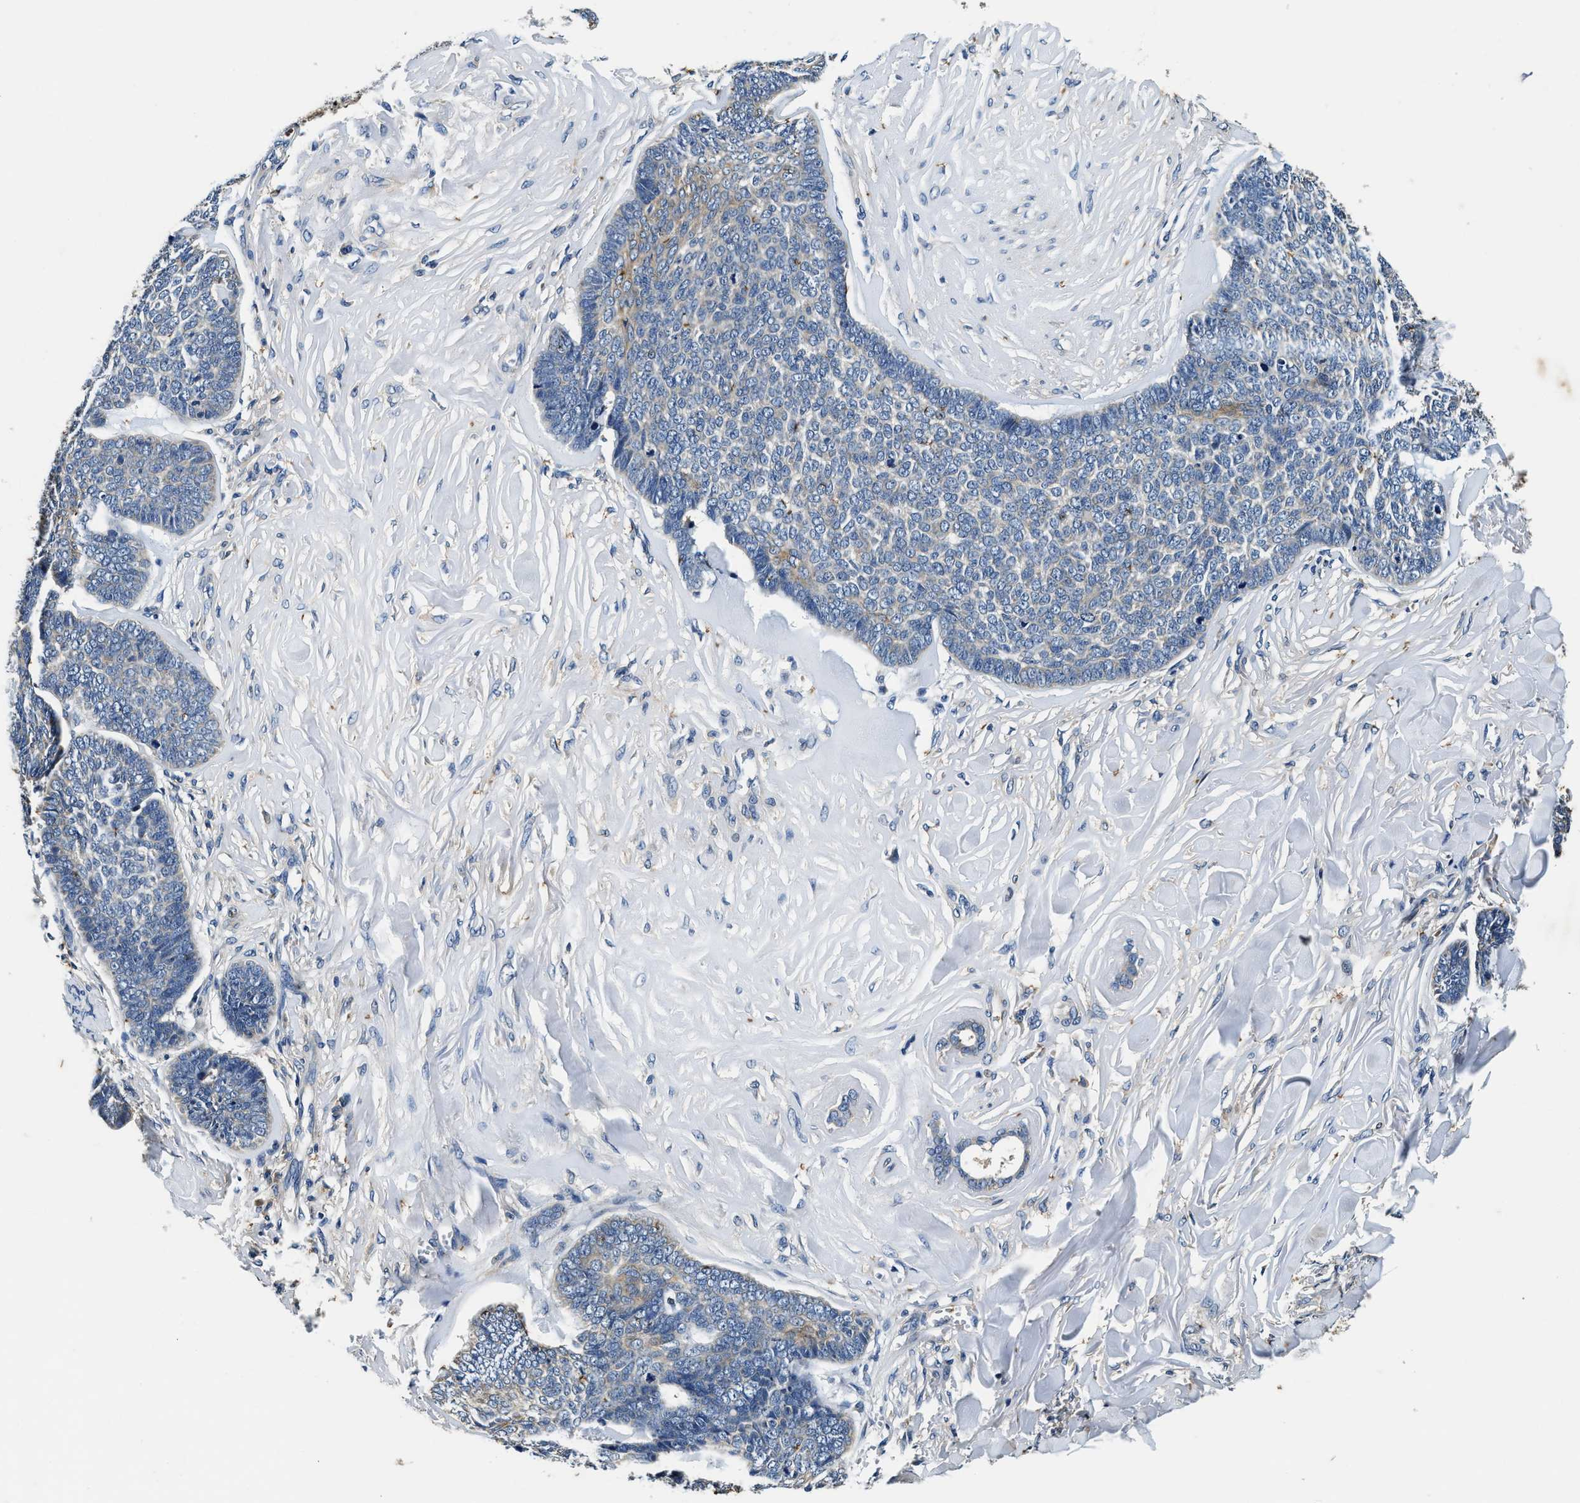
{"staining": {"intensity": "negative", "quantity": "none", "location": "none"}, "tissue": "skin cancer", "cell_type": "Tumor cells", "image_type": "cancer", "snomed": [{"axis": "morphology", "description": "Basal cell carcinoma"}, {"axis": "topography", "description": "Skin"}], "caption": "DAB immunohistochemical staining of human basal cell carcinoma (skin) shows no significant staining in tumor cells.", "gene": "PI4KB", "patient": {"sex": "male", "age": 84}}